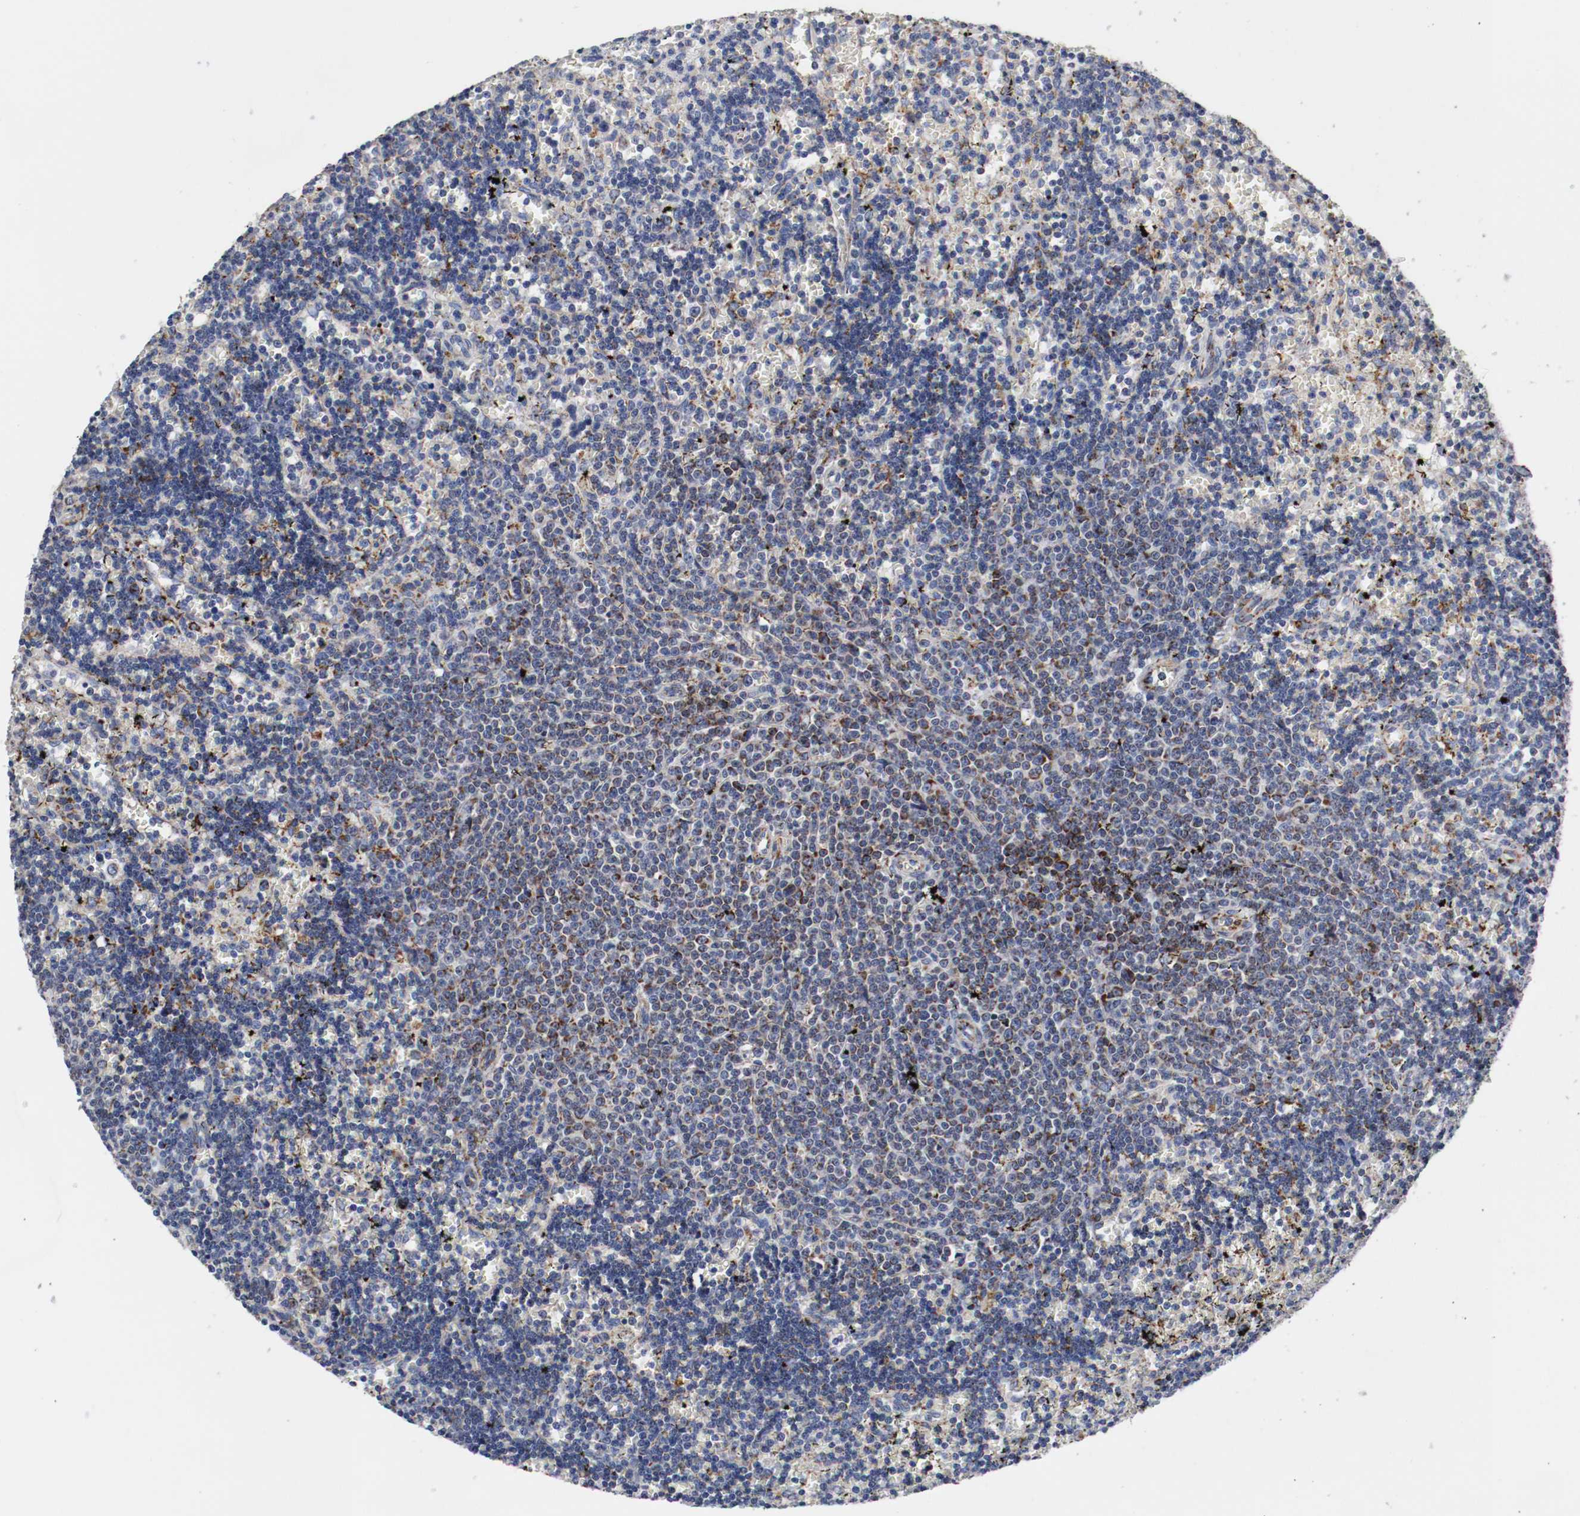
{"staining": {"intensity": "strong", "quantity": "25%-75%", "location": "cytoplasmic/membranous"}, "tissue": "lymphoma", "cell_type": "Tumor cells", "image_type": "cancer", "snomed": [{"axis": "morphology", "description": "Malignant lymphoma, non-Hodgkin's type, Low grade"}, {"axis": "topography", "description": "Spleen"}], "caption": "The image demonstrates immunohistochemical staining of low-grade malignant lymphoma, non-Hodgkin's type. There is strong cytoplasmic/membranous expression is seen in about 25%-75% of tumor cells. The staining is performed using DAB brown chromogen to label protein expression. The nuclei are counter-stained blue using hematoxylin.", "gene": "TUBD1", "patient": {"sex": "male", "age": 60}}